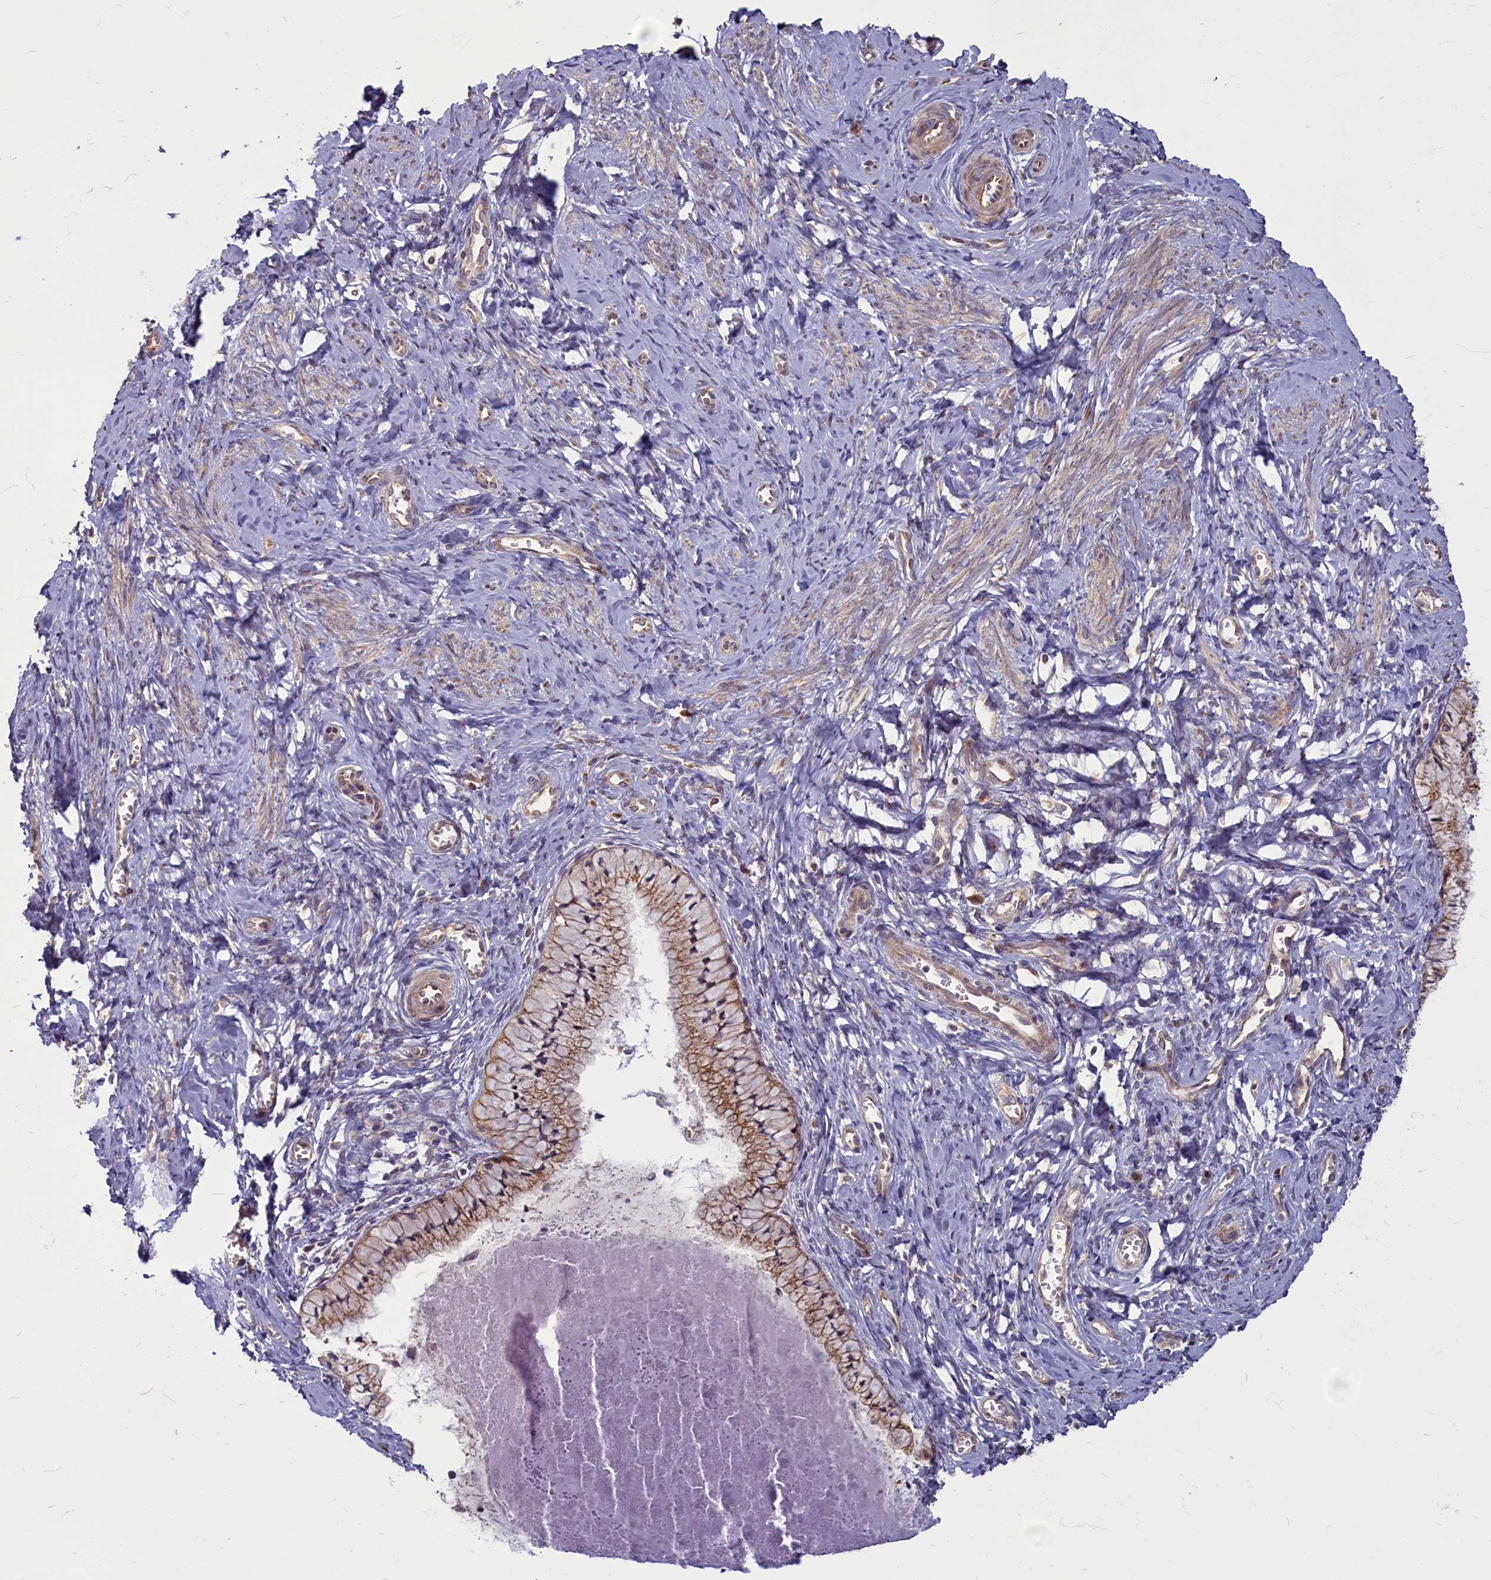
{"staining": {"intensity": "moderate", "quantity": ">75%", "location": "cytoplasmic/membranous"}, "tissue": "cervix", "cell_type": "Glandular cells", "image_type": "normal", "snomed": [{"axis": "morphology", "description": "Normal tissue, NOS"}, {"axis": "topography", "description": "Cervix"}], "caption": "An image of cervix stained for a protein exhibits moderate cytoplasmic/membranous brown staining in glandular cells.", "gene": "ENSG00000274944", "patient": {"sex": "female", "age": 42}}